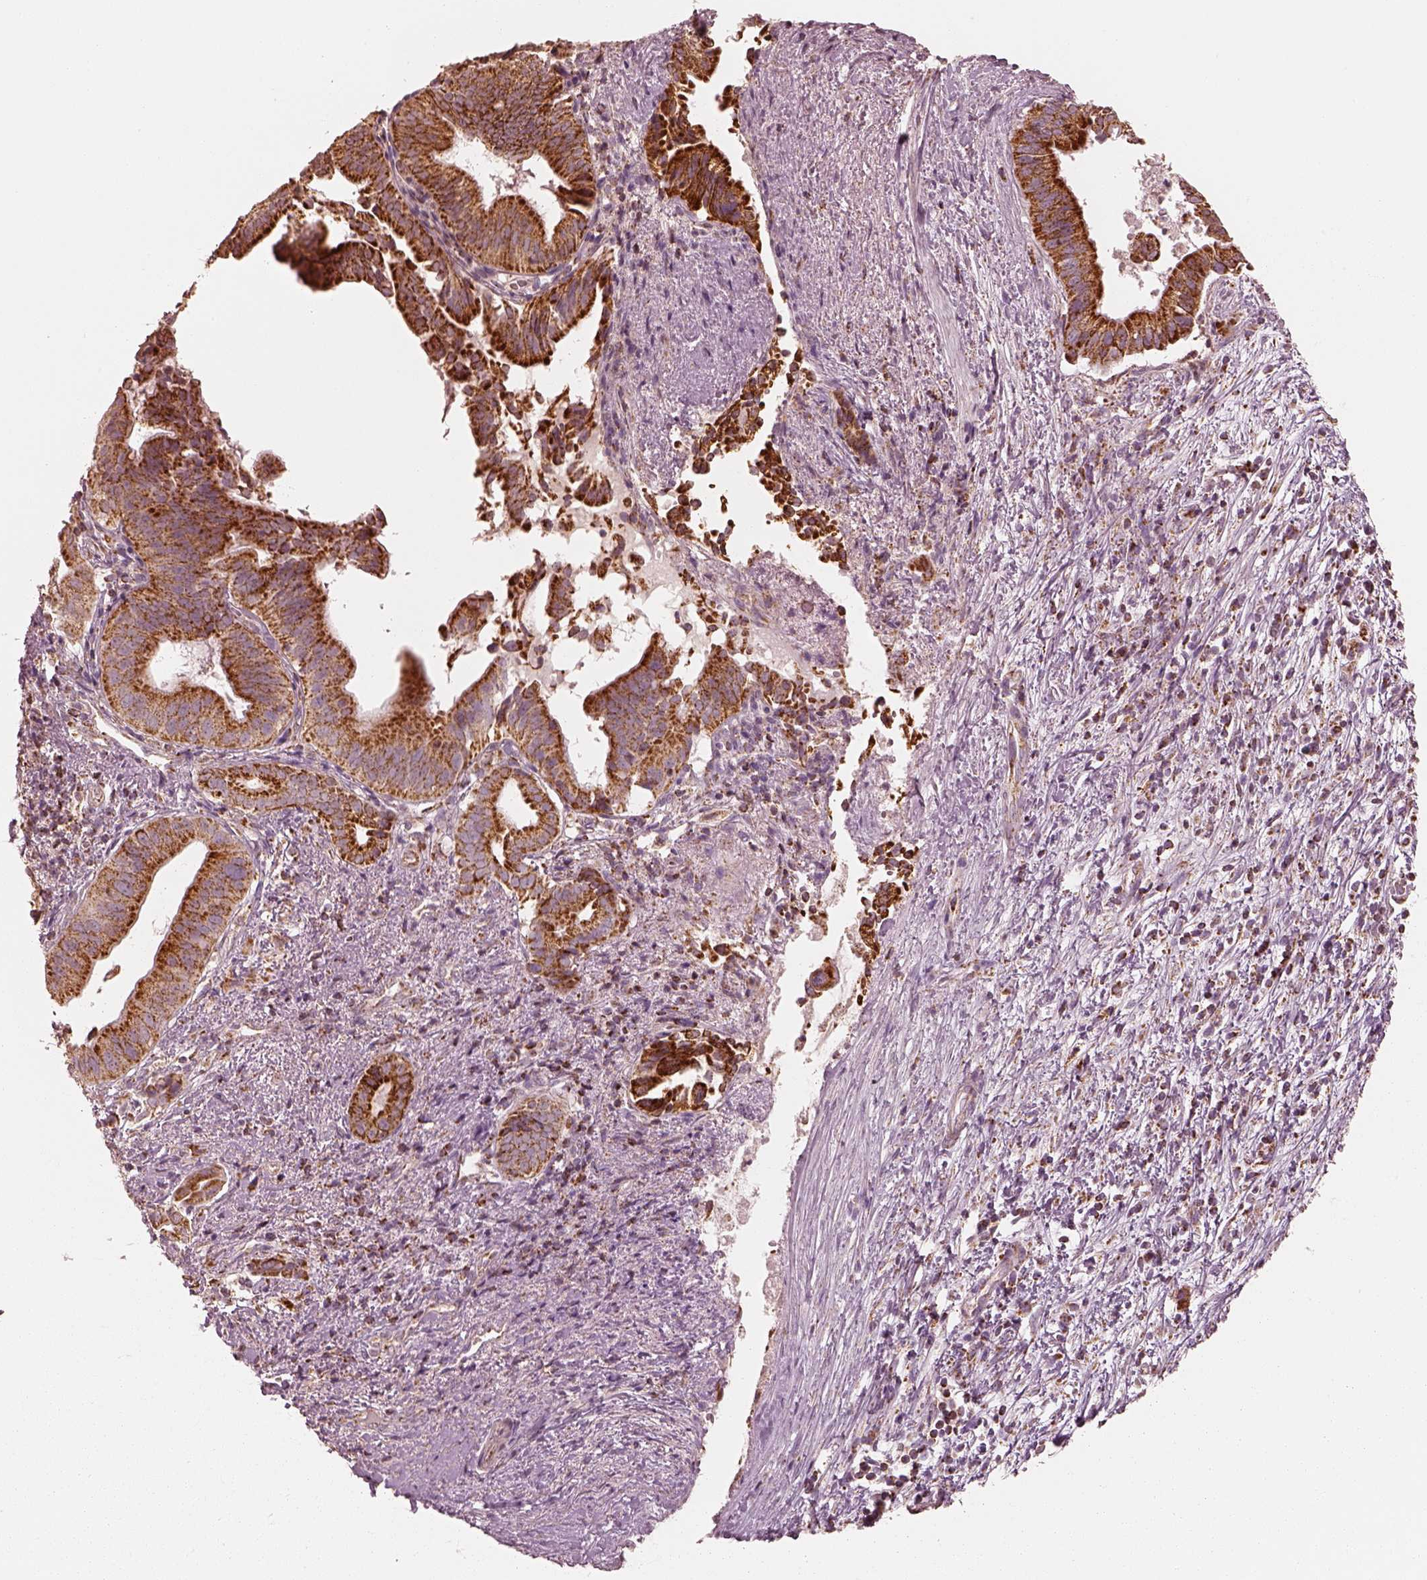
{"staining": {"intensity": "strong", "quantity": ">75%", "location": "cytoplasmic/membranous"}, "tissue": "pancreatic cancer", "cell_type": "Tumor cells", "image_type": "cancer", "snomed": [{"axis": "morphology", "description": "Adenocarcinoma, NOS"}, {"axis": "topography", "description": "Pancreas"}], "caption": "A photomicrograph of human adenocarcinoma (pancreatic) stained for a protein exhibits strong cytoplasmic/membranous brown staining in tumor cells. (Stains: DAB in brown, nuclei in blue, Microscopy: brightfield microscopy at high magnification).", "gene": "ENTPD6", "patient": {"sex": "male", "age": 61}}